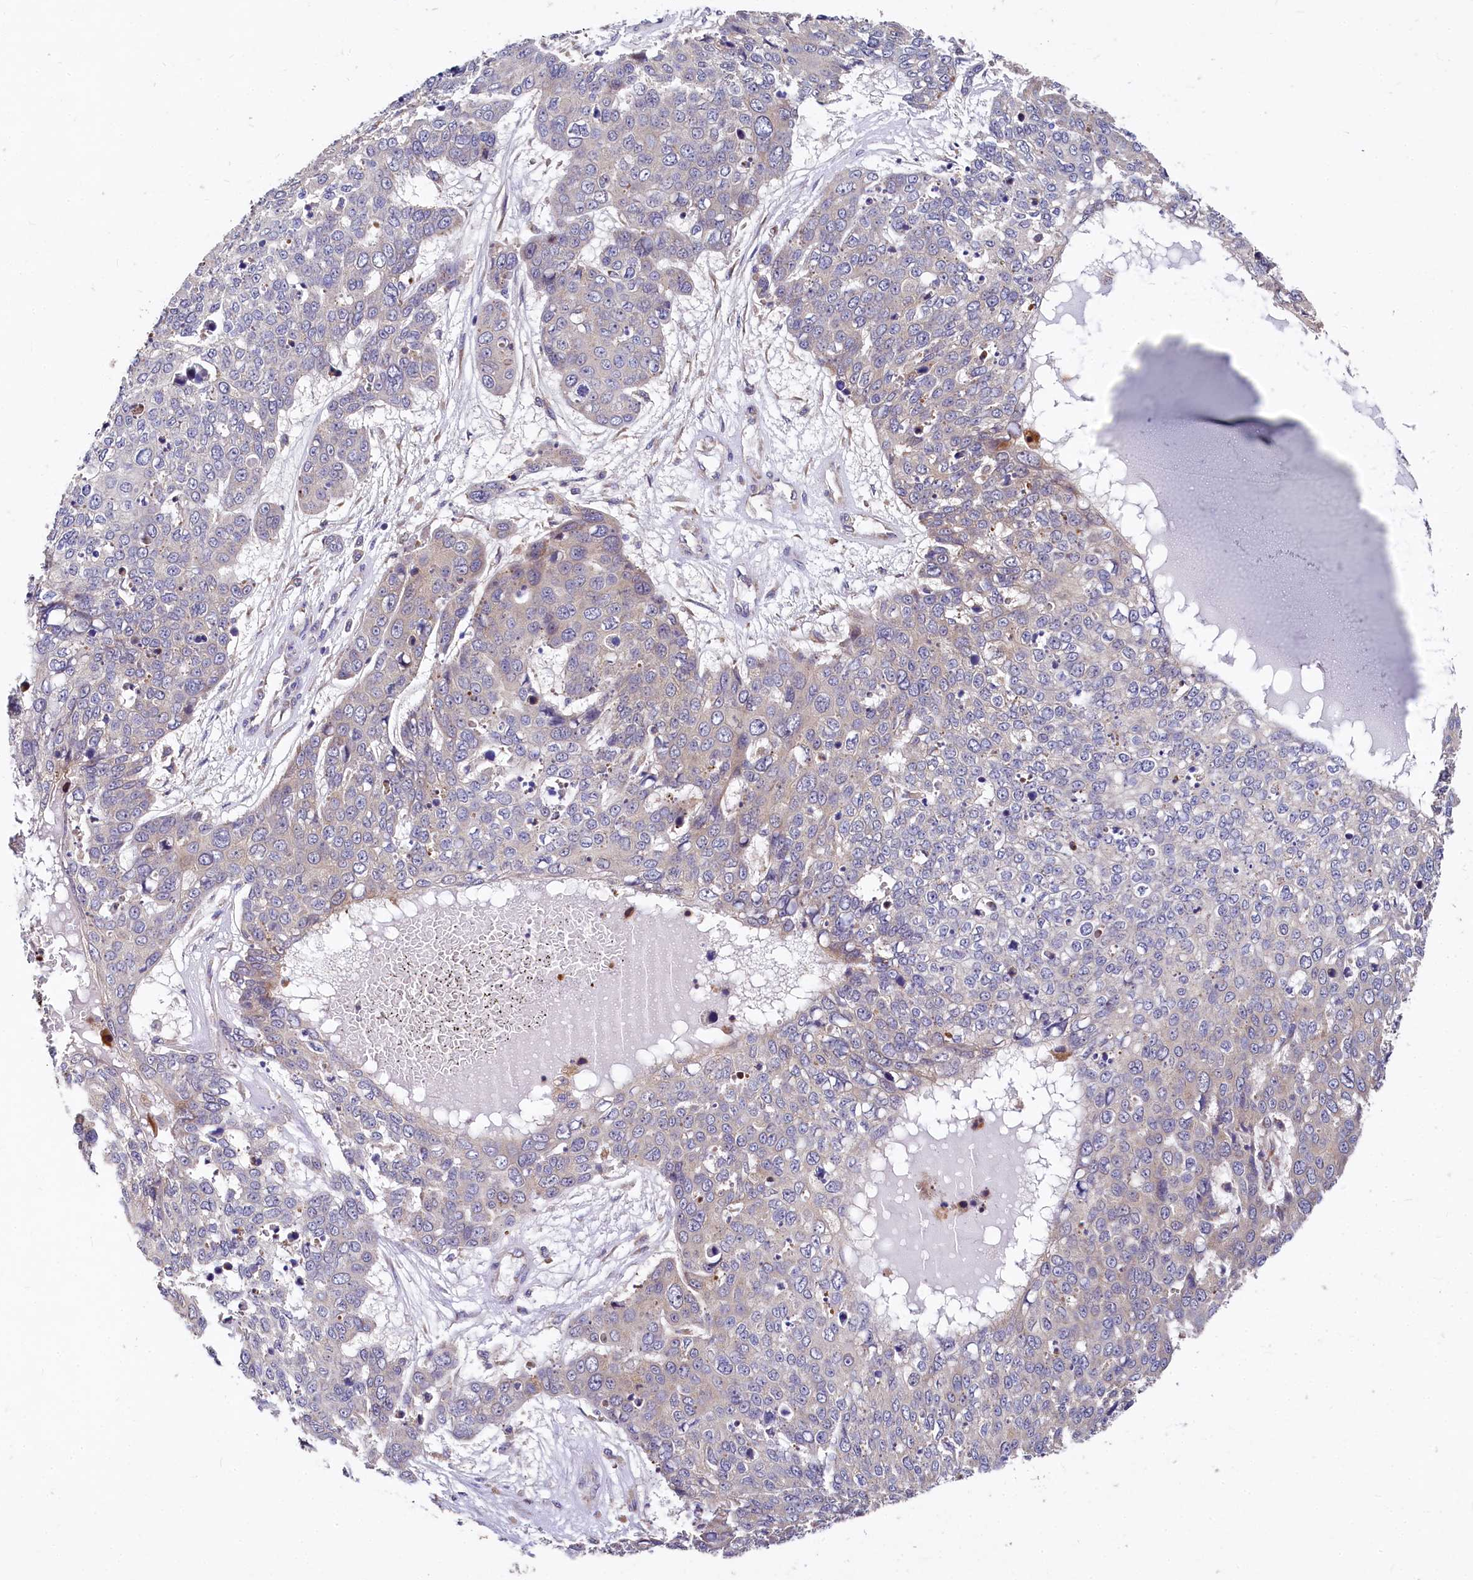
{"staining": {"intensity": "weak", "quantity": "25%-75%", "location": "cytoplasmic/membranous"}, "tissue": "skin cancer", "cell_type": "Tumor cells", "image_type": "cancer", "snomed": [{"axis": "morphology", "description": "Squamous cell carcinoma, NOS"}, {"axis": "topography", "description": "Skin"}], "caption": "Skin cancer (squamous cell carcinoma) tissue demonstrates weak cytoplasmic/membranous staining in approximately 25%-75% of tumor cells, visualized by immunohistochemistry. Using DAB (3,3'-diaminobenzidine) (brown) and hematoxylin (blue) stains, captured at high magnification using brightfield microscopy.", "gene": "EIF2B2", "patient": {"sex": "male", "age": 71}}